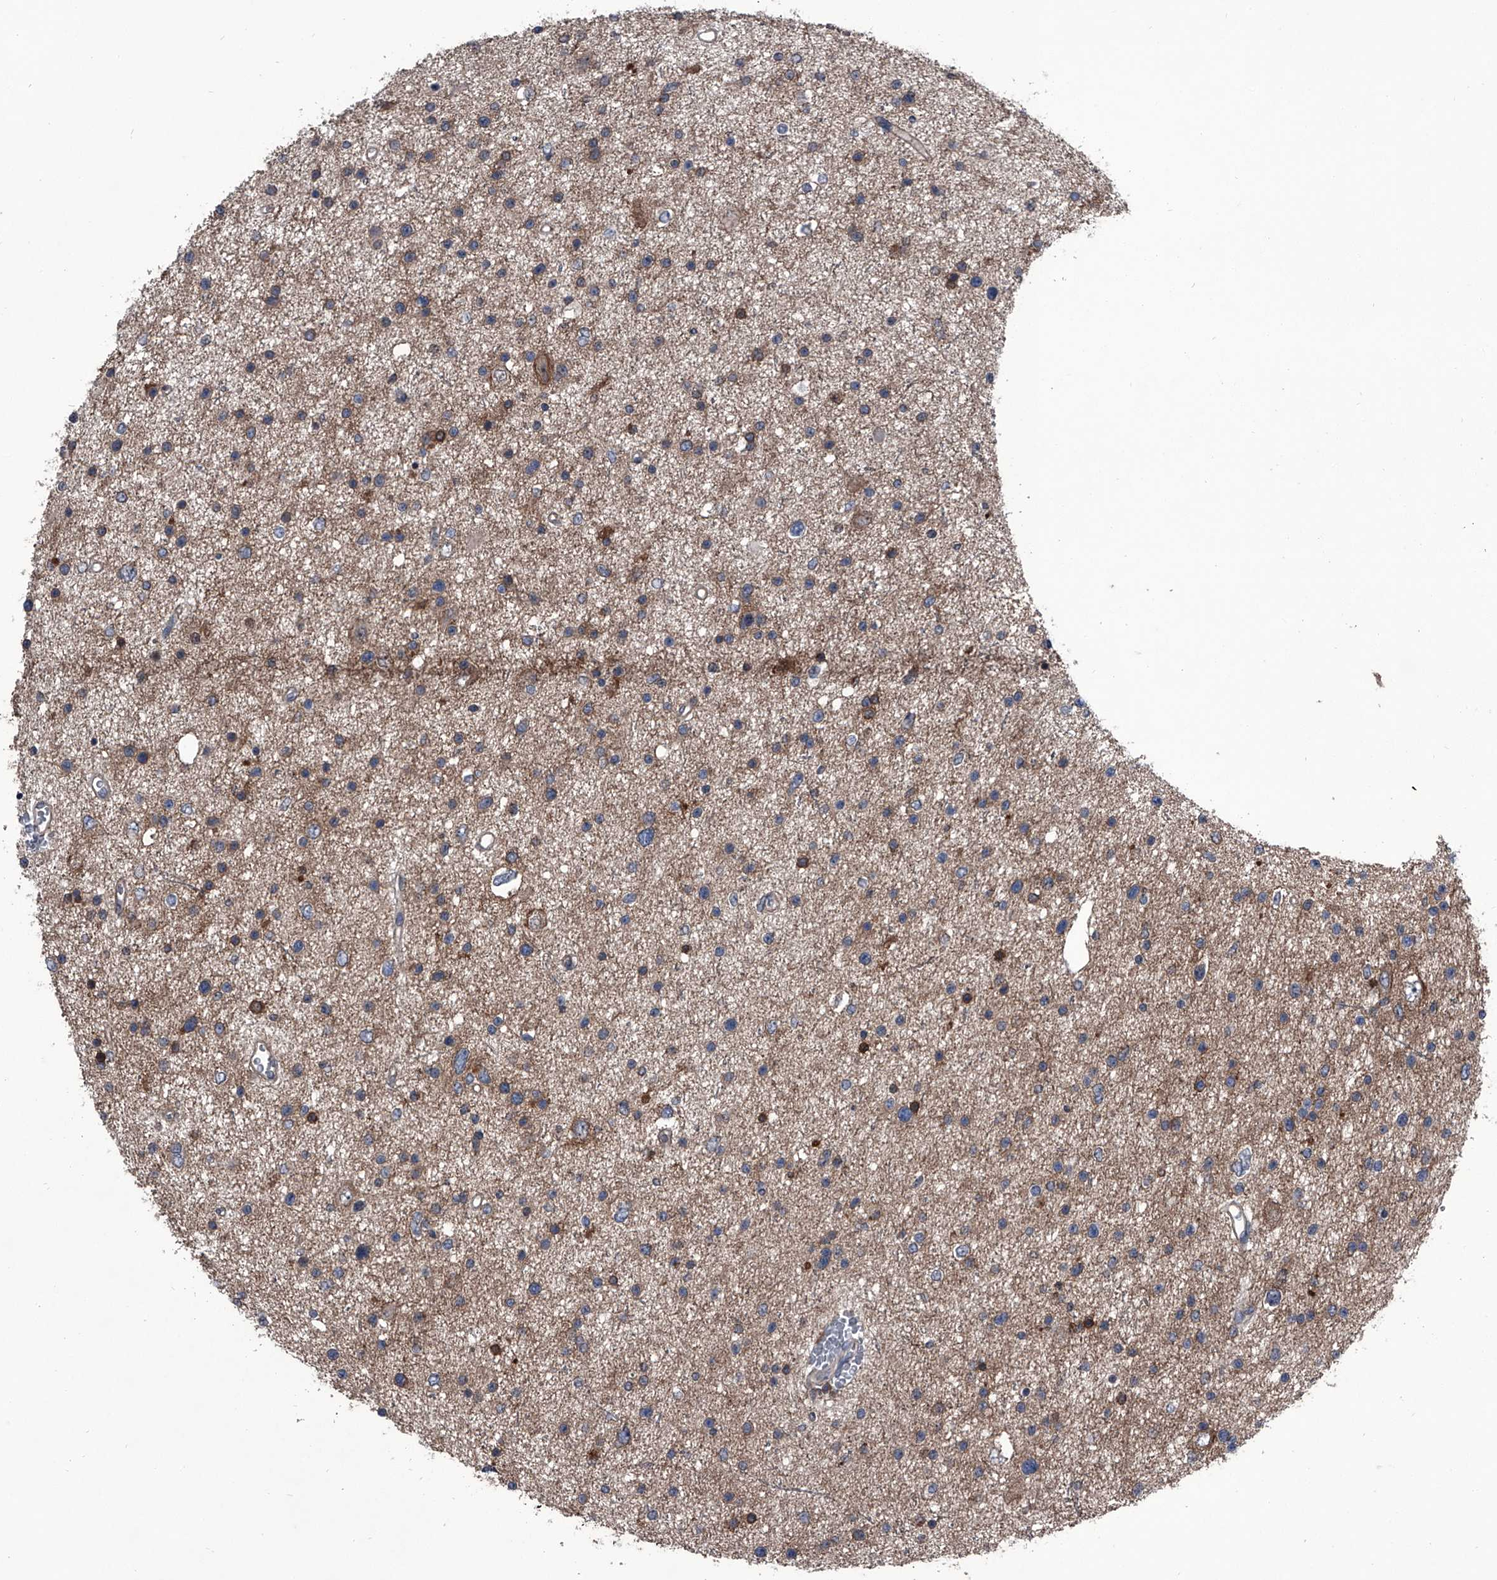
{"staining": {"intensity": "moderate", "quantity": "<25%", "location": "cytoplasmic/membranous"}, "tissue": "glioma", "cell_type": "Tumor cells", "image_type": "cancer", "snomed": [{"axis": "morphology", "description": "Glioma, malignant, Low grade"}, {"axis": "topography", "description": "Brain"}], "caption": "Immunohistochemistry (IHC) (DAB (3,3'-diaminobenzidine)) staining of human glioma shows moderate cytoplasmic/membranous protein staining in approximately <25% of tumor cells.", "gene": "PIP5K1A", "patient": {"sex": "female", "age": 37}}